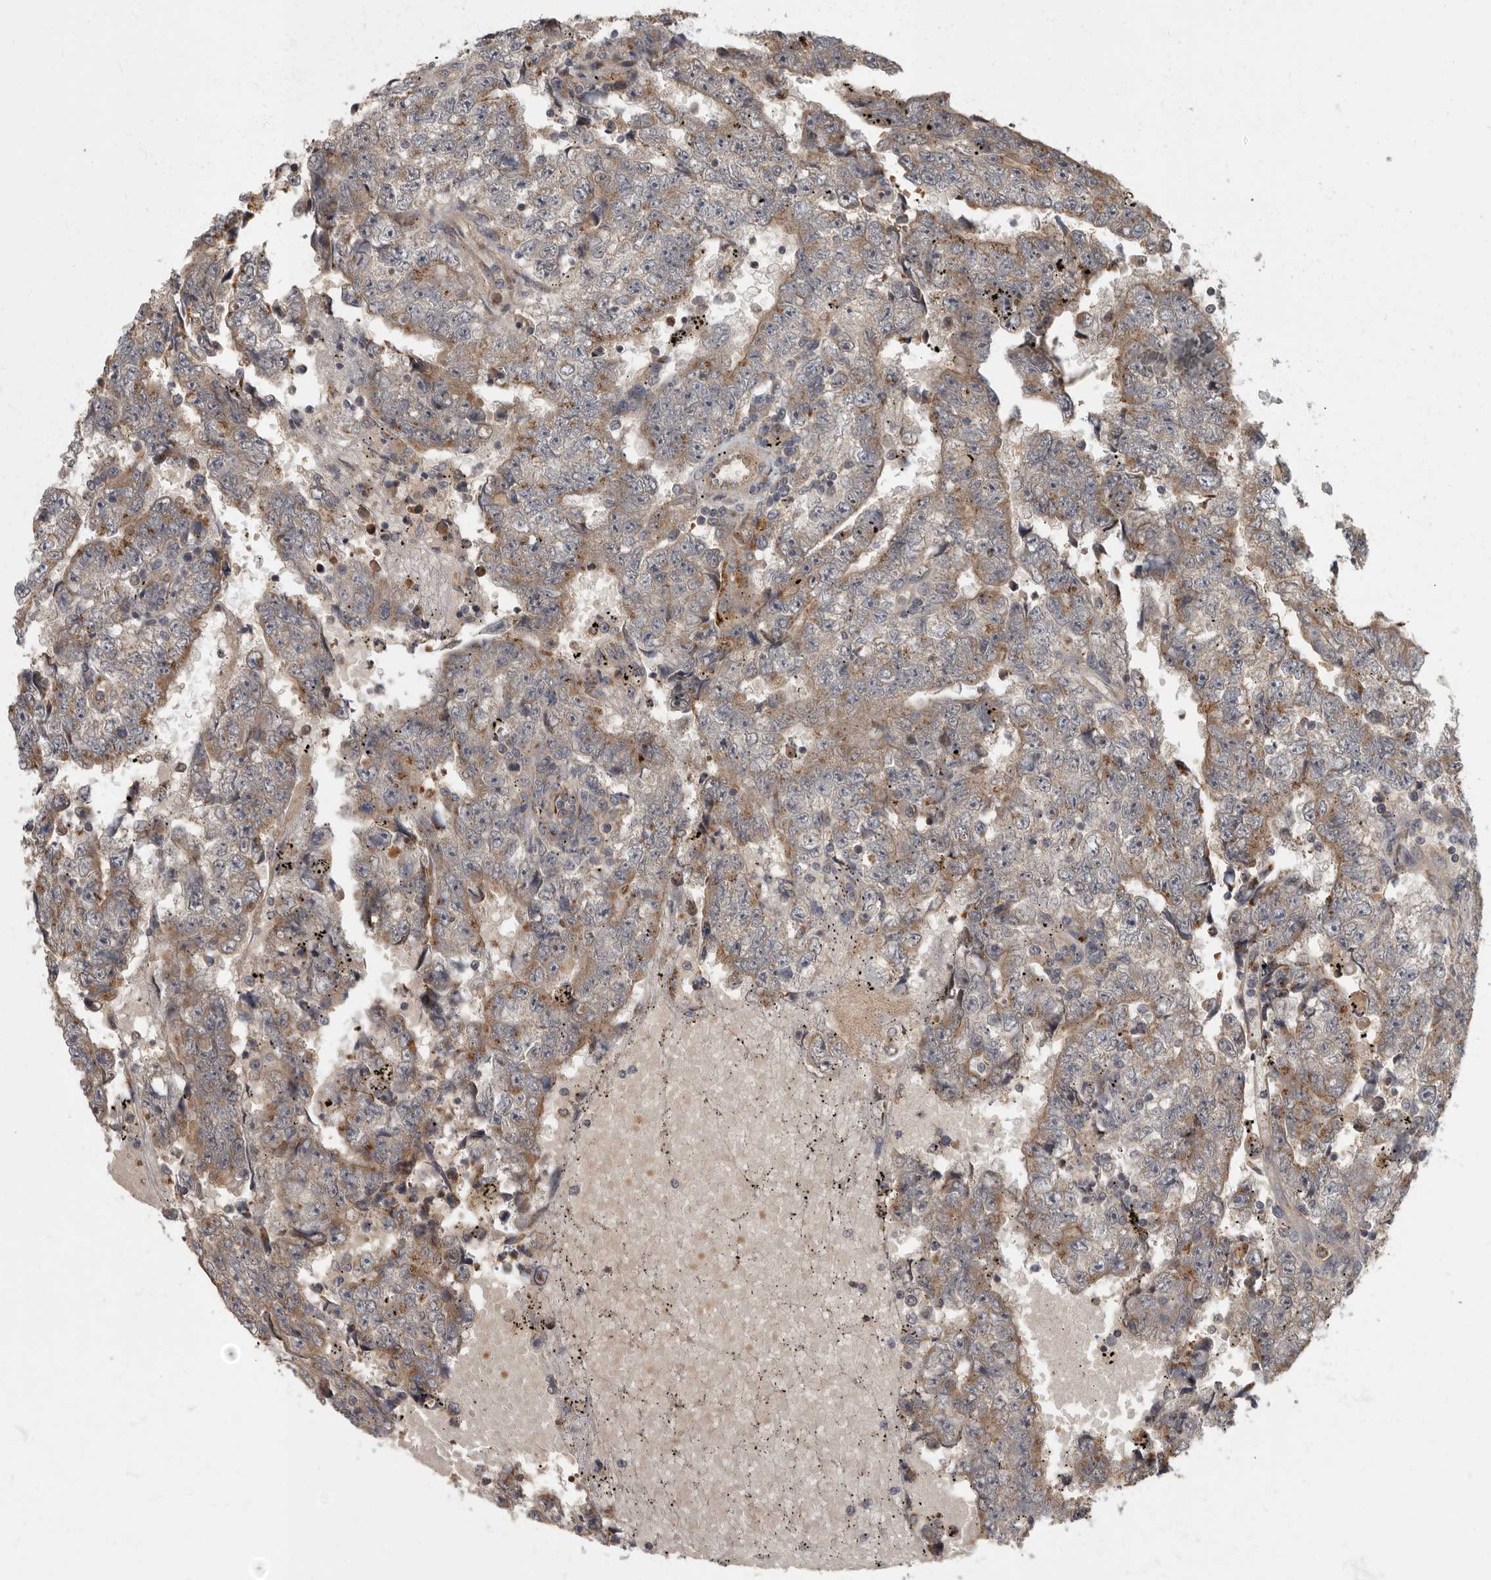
{"staining": {"intensity": "moderate", "quantity": "25%-75%", "location": "cytoplasmic/membranous"}, "tissue": "testis cancer", "cell_type": "Tumor cells", "image_type": "cancer", "snomed": [{"axis": "morphology", "description": "Carcinoma, Embryonal, NOS"}, {"axis": "topography", "description": "Testis"}], "caption": "This is an image of immunohistochemistry staining of embryonal carcinoma (testis), which shows moderate expression in the cytoplasmic/membranous of tumor cells.", "gene": "IQCK", "patient": {"sex": "male", "age": 25}}